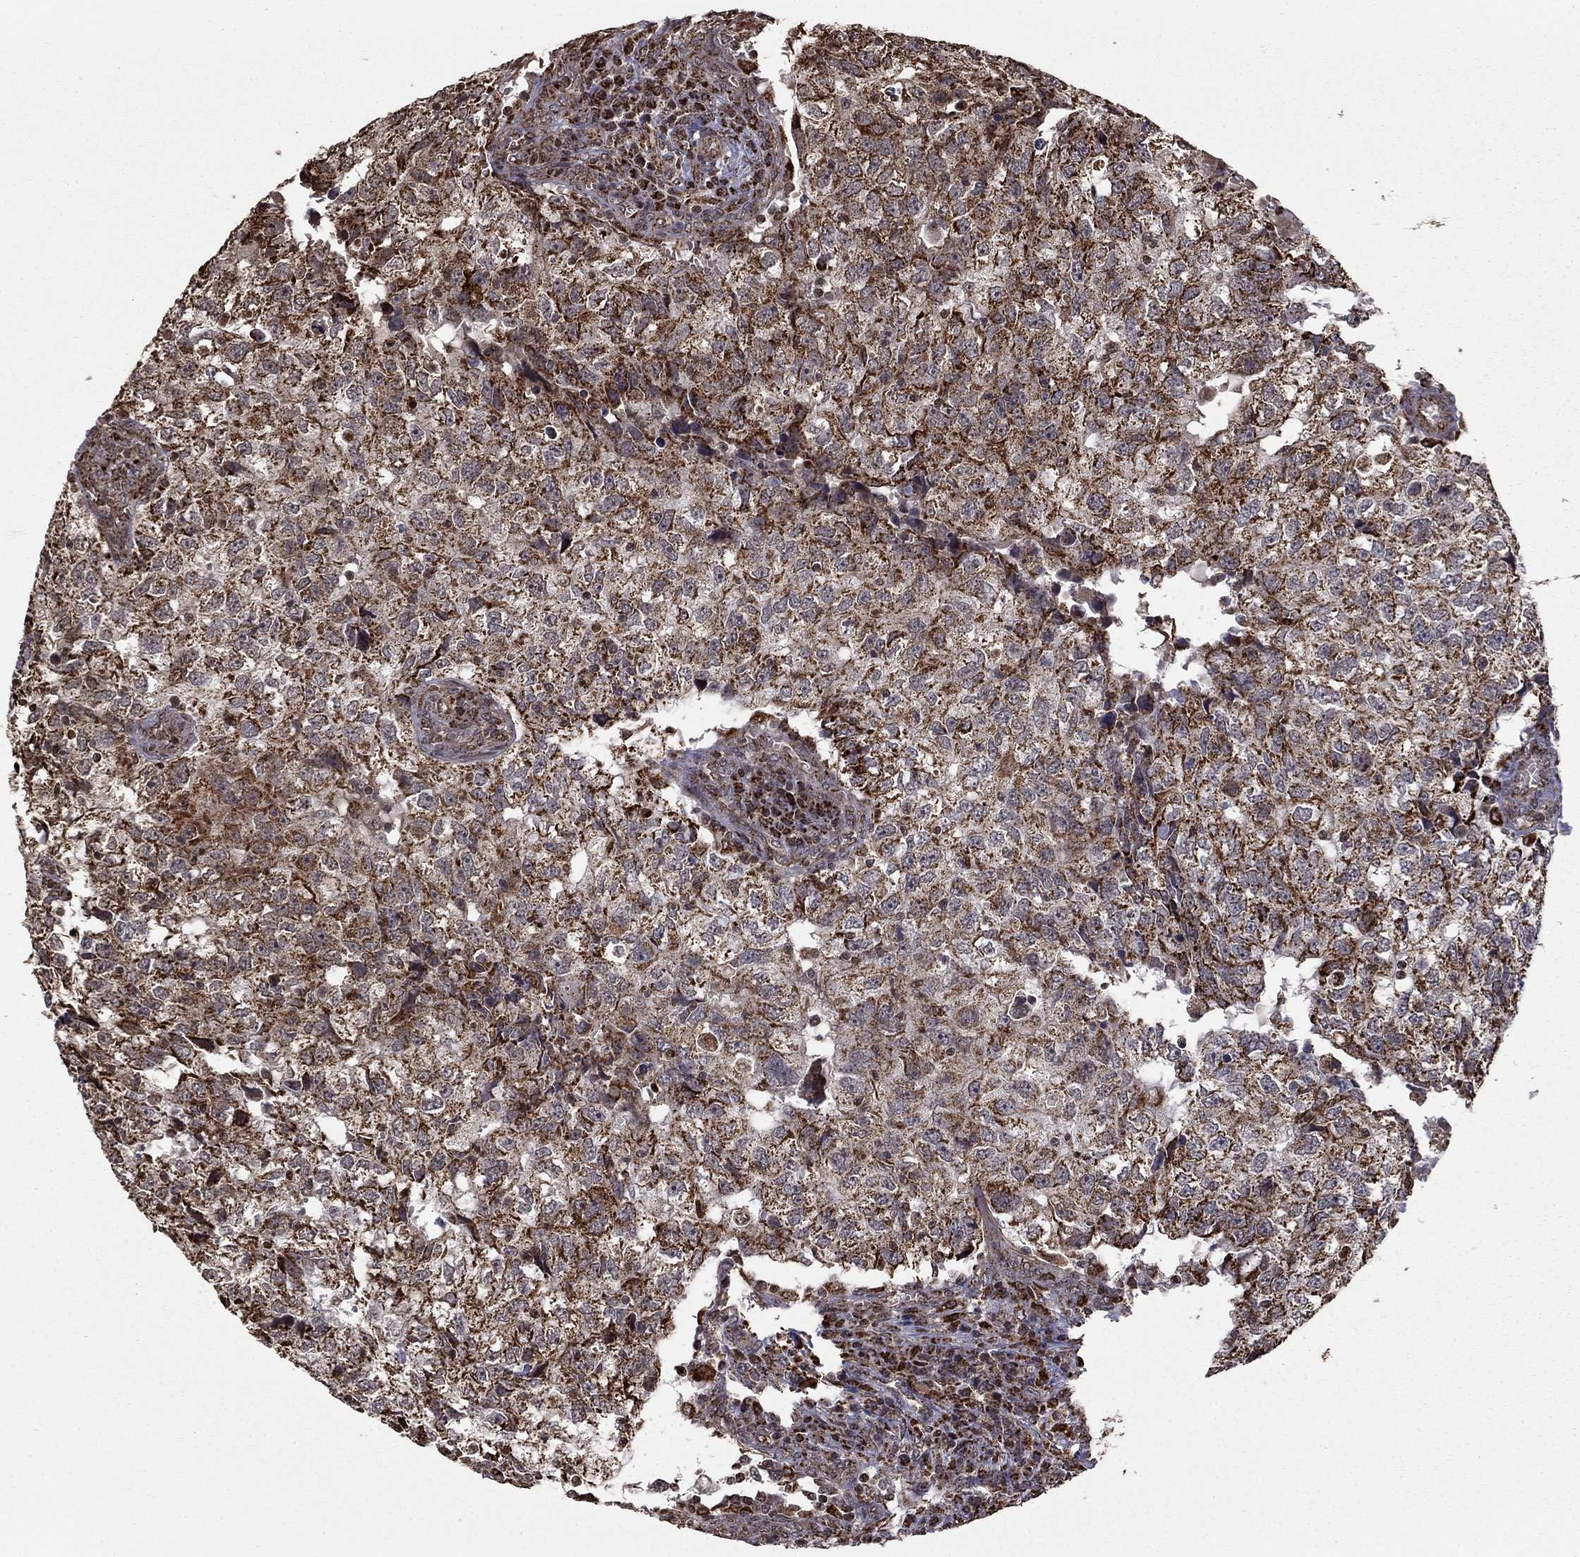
{"staining": {"intensity": "strong", "quantity": ">75%", "location": "cytoplasmic/membranous"}, "tissue": "breast cancer", "cell_type": "Tumor cells", "image_type": "cancer", "snomed": [{"axis": "morphology", "description": "Duct carcinoma"}, {"axis": "topography", "description": "Breast"}], "caption": "Breast cancer (infiltrating ductal carcinoma) stained for a protein exhibits strong cytoplasmic/membranous positivity in tumor cells.", "gene": "ACOT13", "patient": {"sex": "female", "age": 30}}